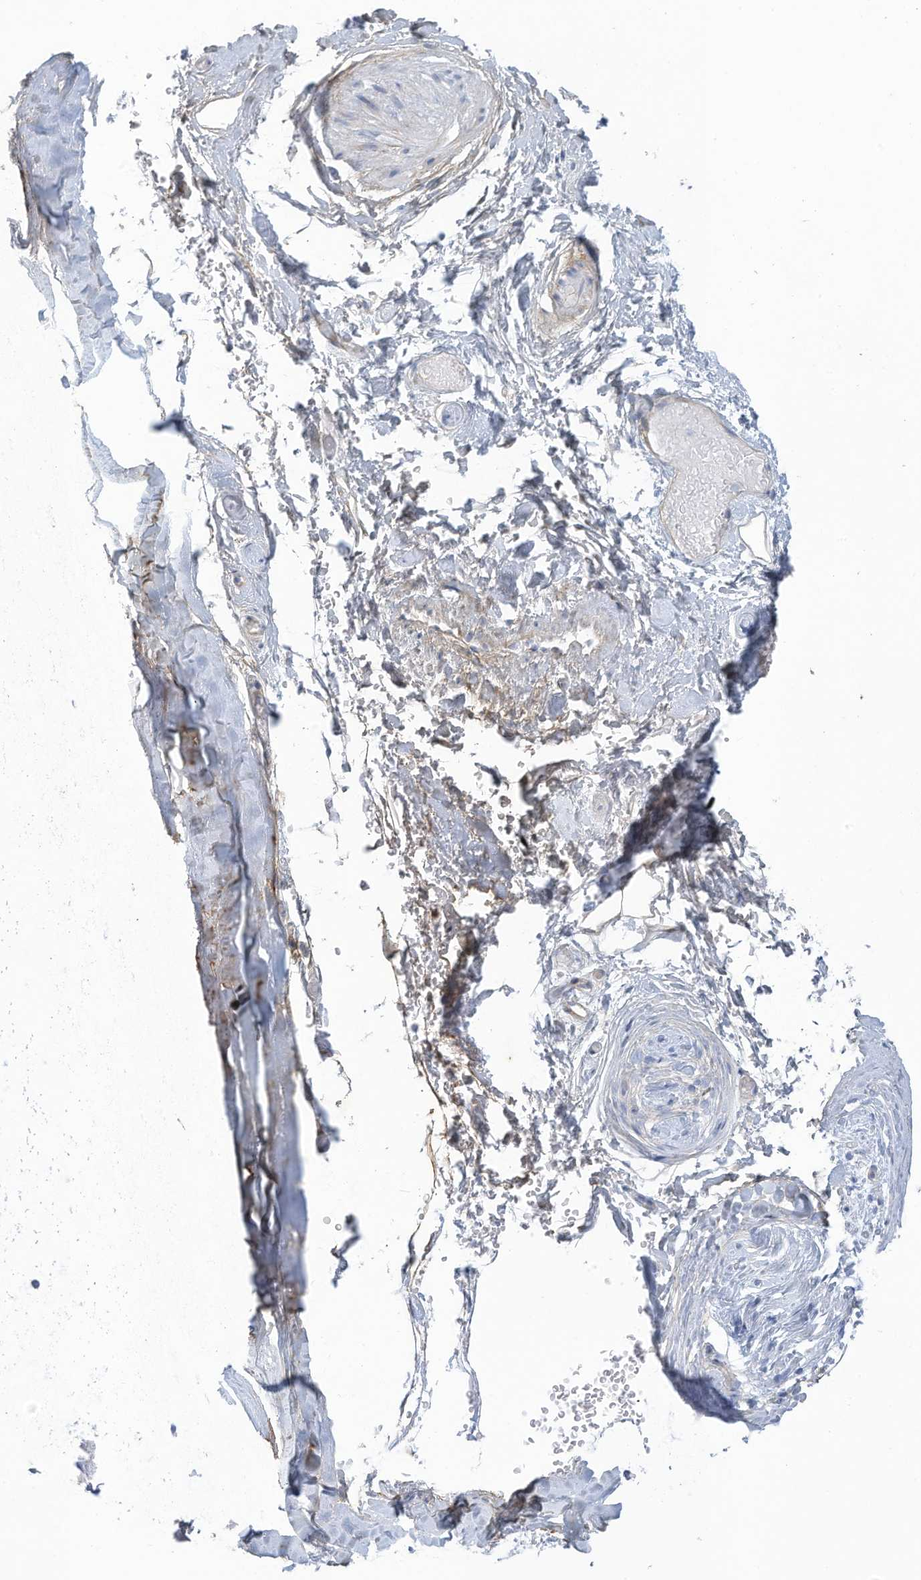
{"staining": {"intensity": "negative", "quantity": "none", "location": "none"}, "tissue": "adipose tissue", "cell_type": "Adipocytes", "image_type": "normal", "snomed": [{"axis": "morphology", "description": "Normal tissue, NOS"}, {"axis": "morphology", "description": "Basal cell carcinoma"}, {"axis": "topography", "description": "Skin"}], "caption": "The micrograph exhibits no significant staining in adipocytes of adipose tissue. Brightfield microscopy of immunohistochemistry (IHC) stained with DAB (3,3'-diaminobenzidine) (brown) and hematoxylin (blue), captured at high magnification.", "gene": "TRMT2B", "patient": {"sex": "female", "age": 89}}